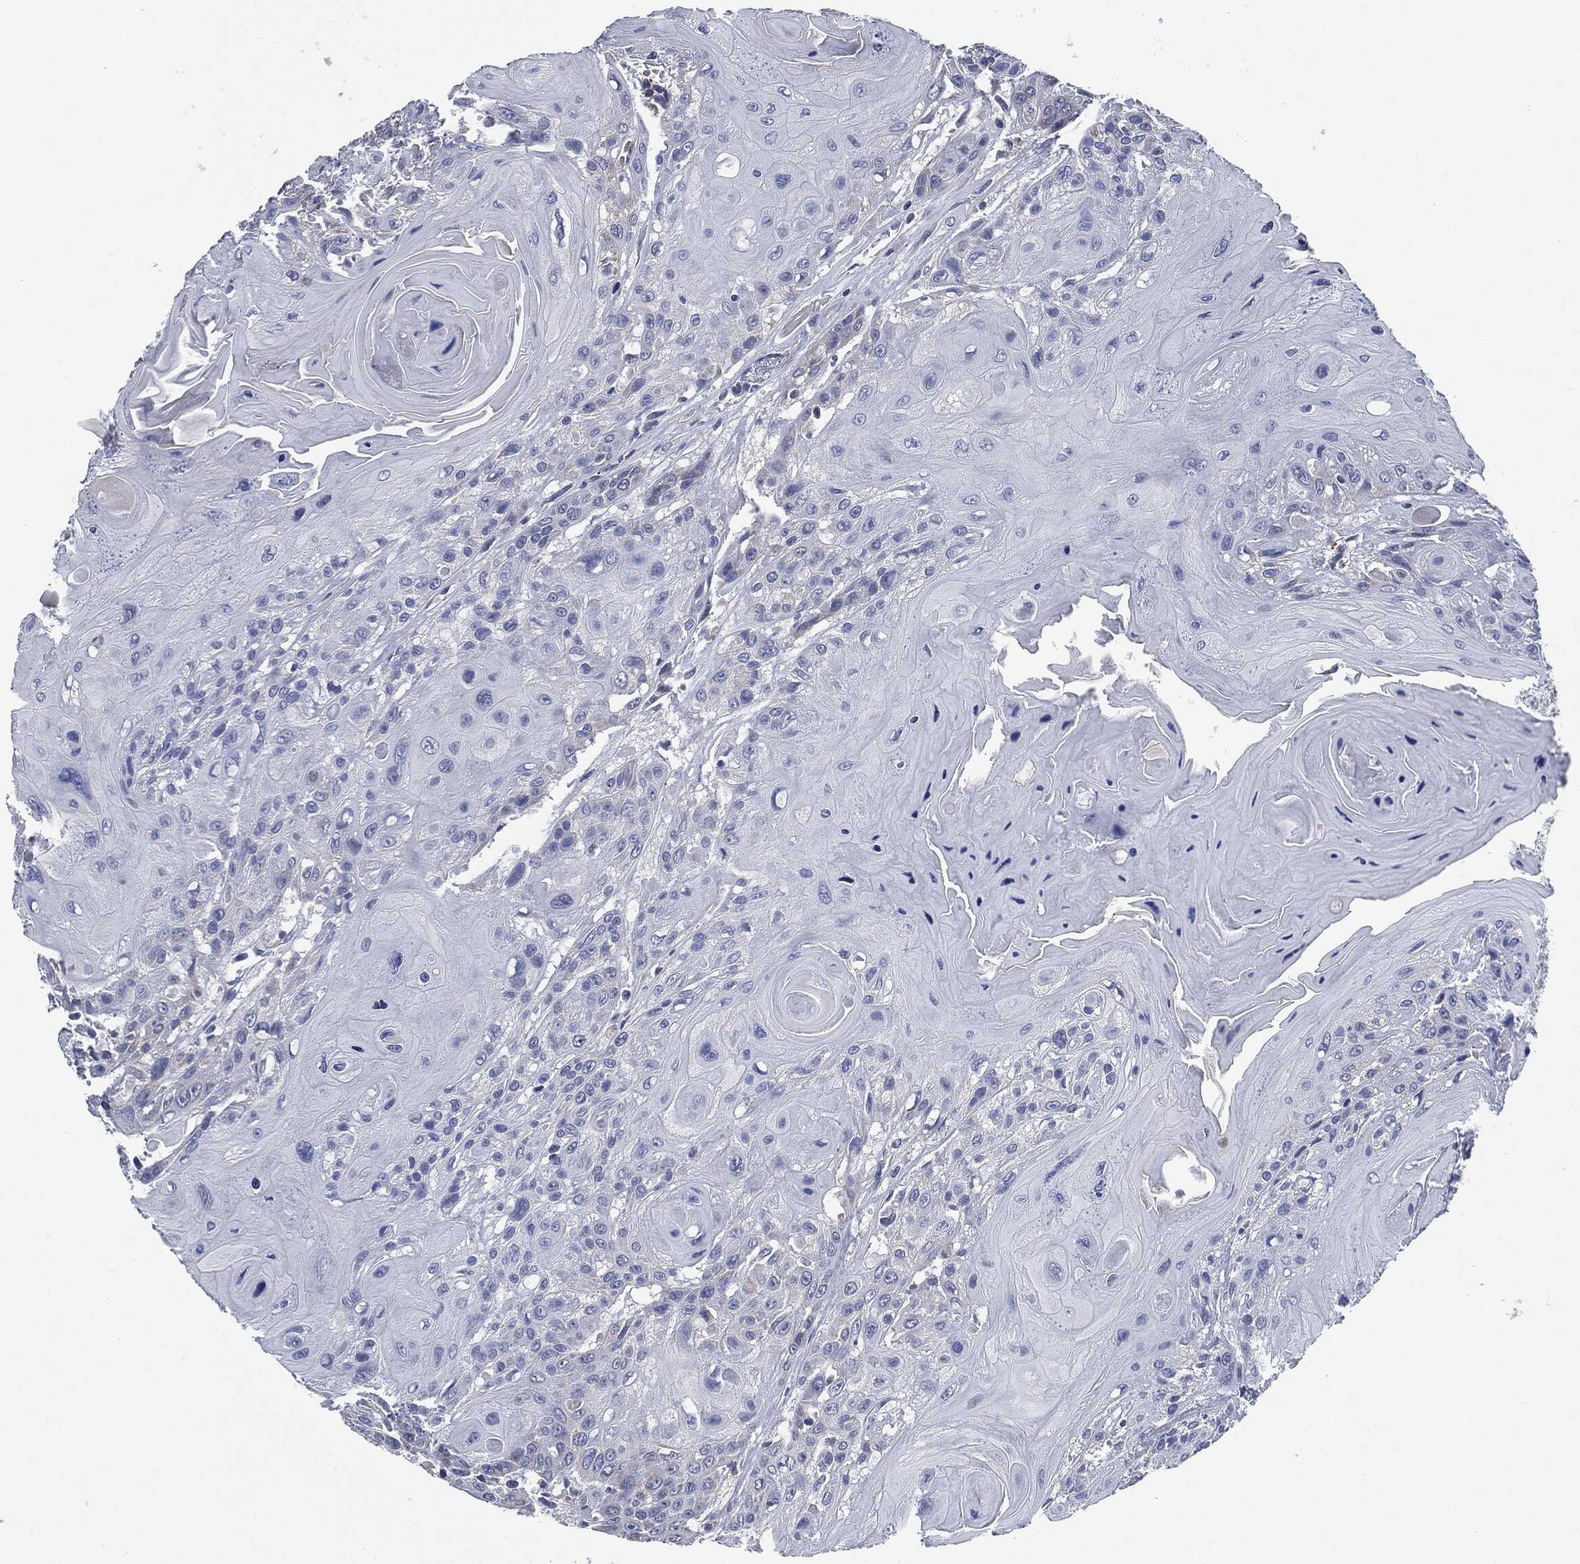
{"staining": {"intensity": "negative", "quantity": "none", "location": "none"}, "tissue": "head and neck cancer", "cell_type": "Tumor cells", "image_type": "cancer", "snomed": [{"axis": "morphology", "description": "Squamous cell carcinoma, NOS"}, {"axis": "topography", "description": "Head-Neck"}], "caption": "An immunohistochemistry image of head and neck cancer is shown. There is no staining in tumor cells of head and neck cancer.", "gene": "SIGLEC9", "patient": {"sex": "female", "age": 59}}